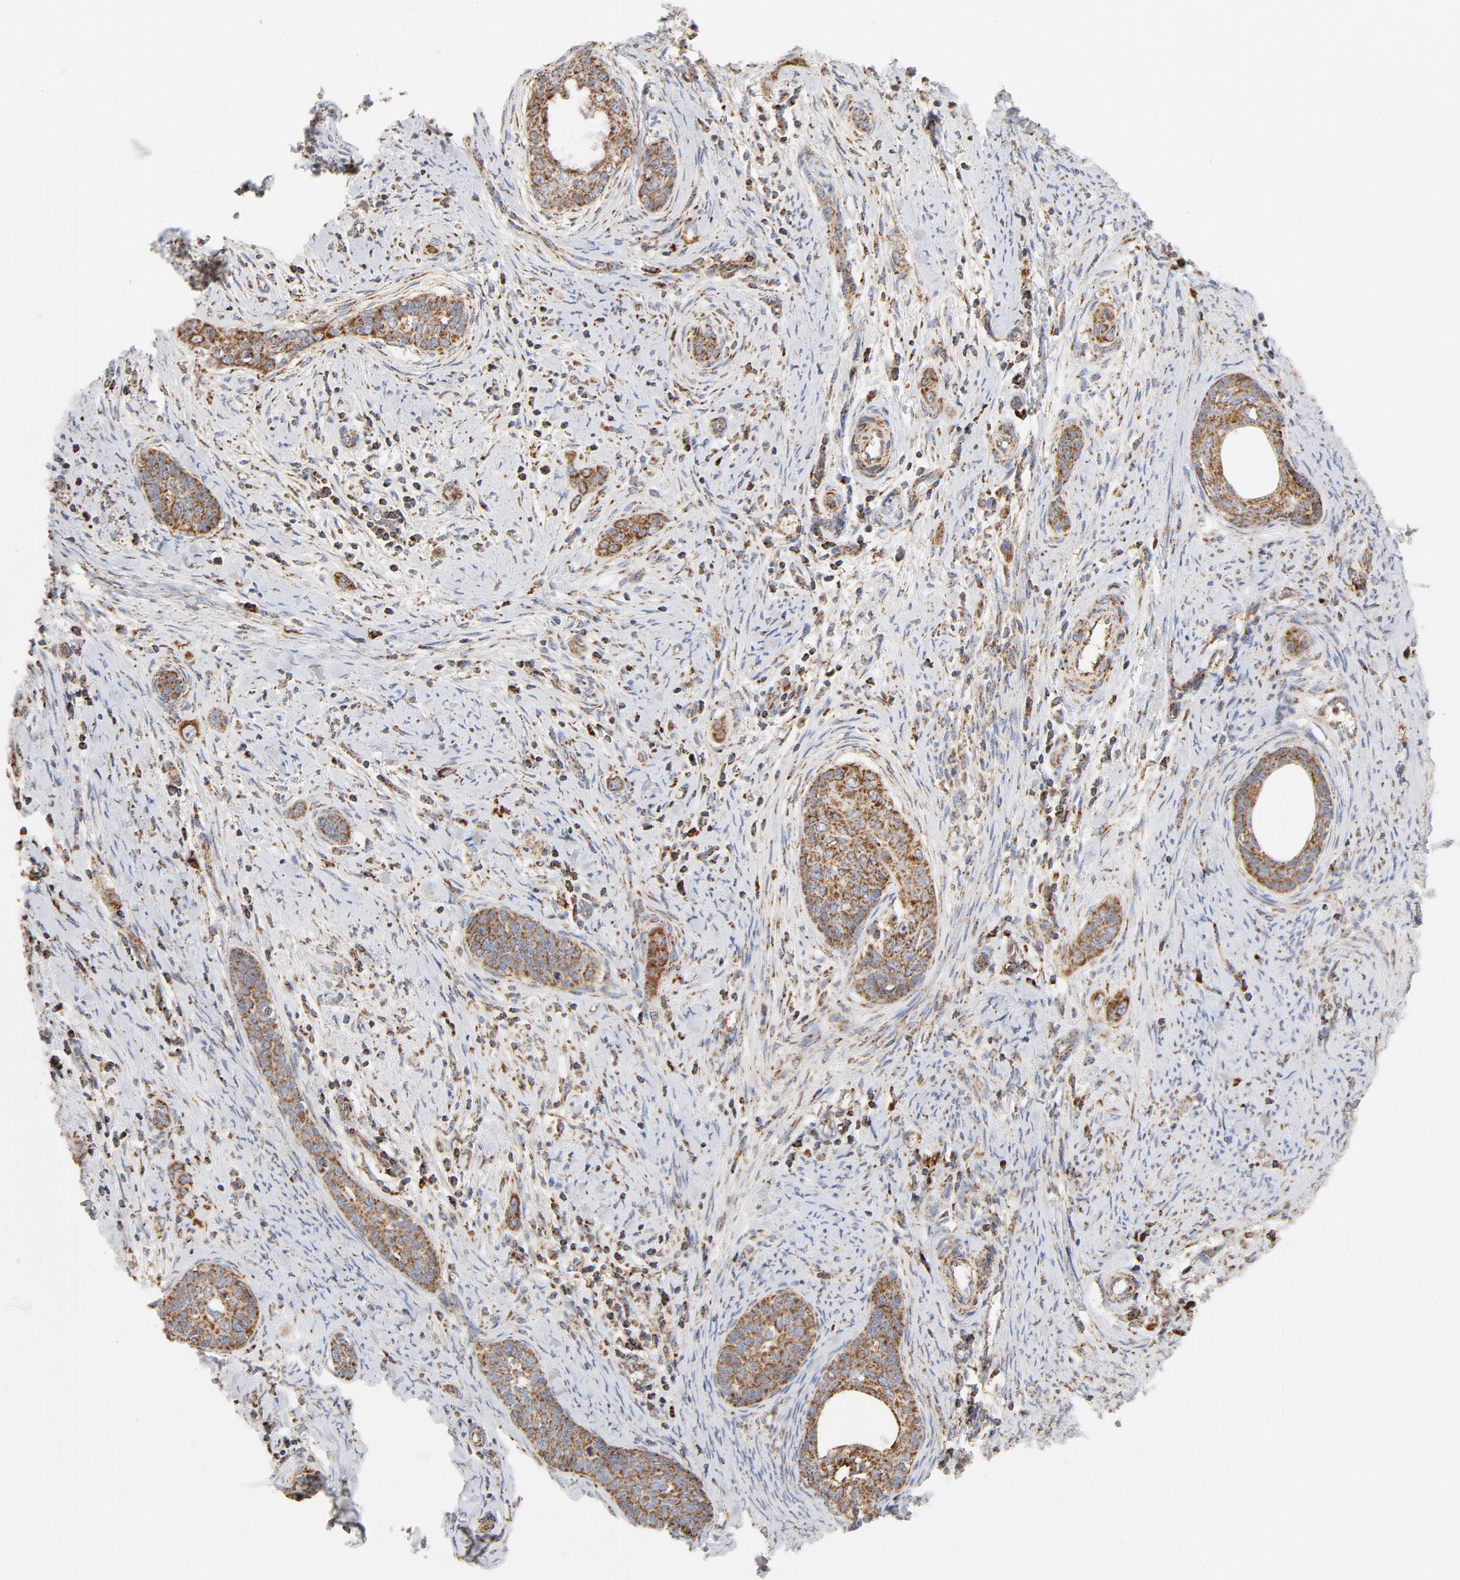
{"staining": {"intensity": "strong", "quantity": ">75%", "location": "cytoplasmic/membranous"}, "tissue": "cervical cancer", "cell_type": "Tumor cells", "image_type": "cancer", "snomed": [{"axis": "morphology", "description": "Squamous cell carcinoma, NOS"}, {"axis": "topography", "description": "Cervix"}], "caption": "This image exhibits immunohistochemistry staining of cervical cancer, with high strong cytoplasmic/membranous staining in approximately >75% of tumor cells.", "gene": "PCNX4", "patient": {"sex": "female", "age": 33}}